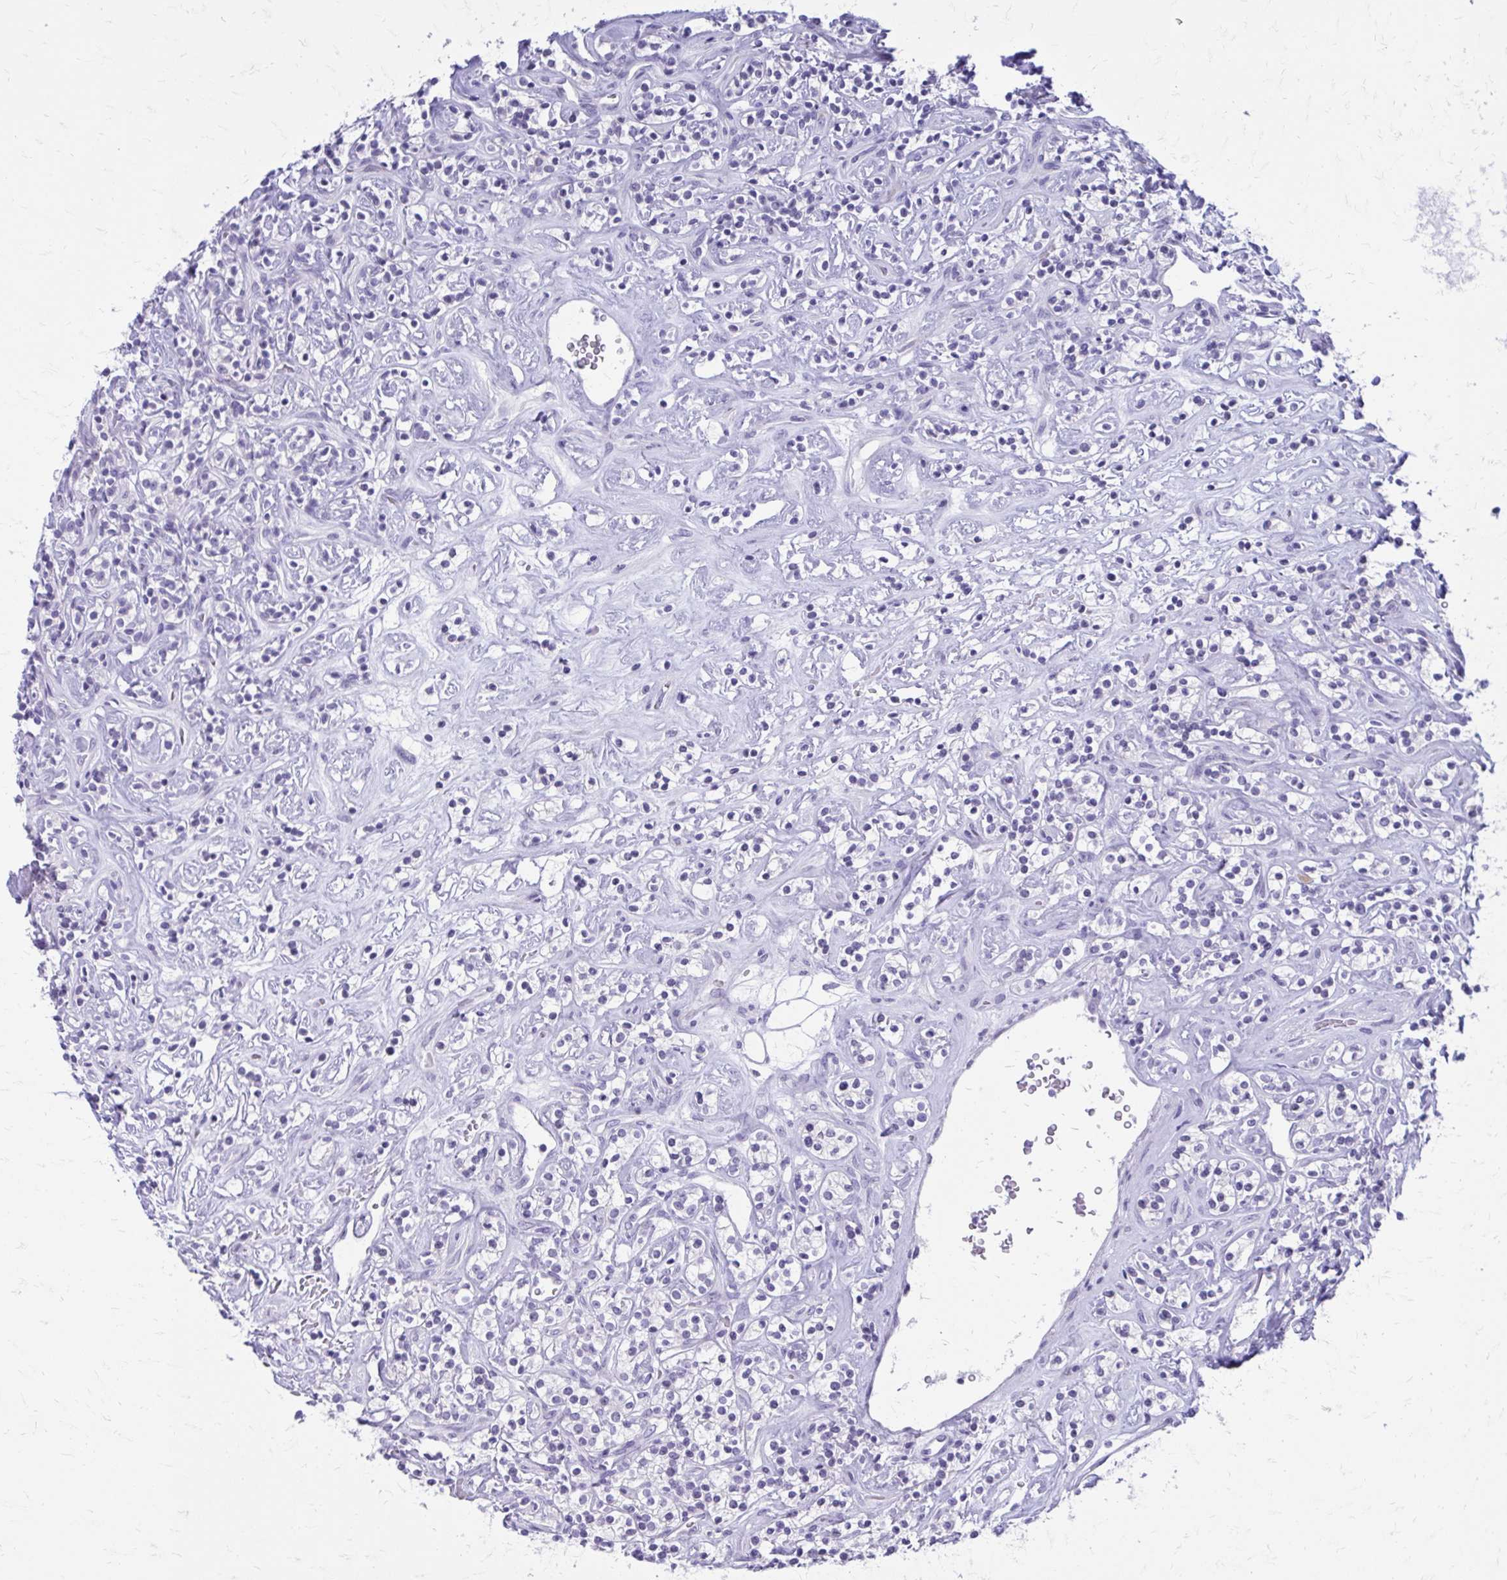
{"staining": {"intensity": "negative", "quantity": "none", "location": "none"}, "tissue": "renal cancer", "cell_type": "Tumor cells", "image_type": "cancer", "snomed": [{"axis": "morphology", "description": "Adenocarcinoma, NOS"}, {"axis": "topography", "description": "Kidney"}], "caption": "Immunohistochemistry (IHC) of human renal adenocarcinoma shows no expression in tumor cells.", "gene": "LCN15", "patient": {"sex": "male", "age": 77}}